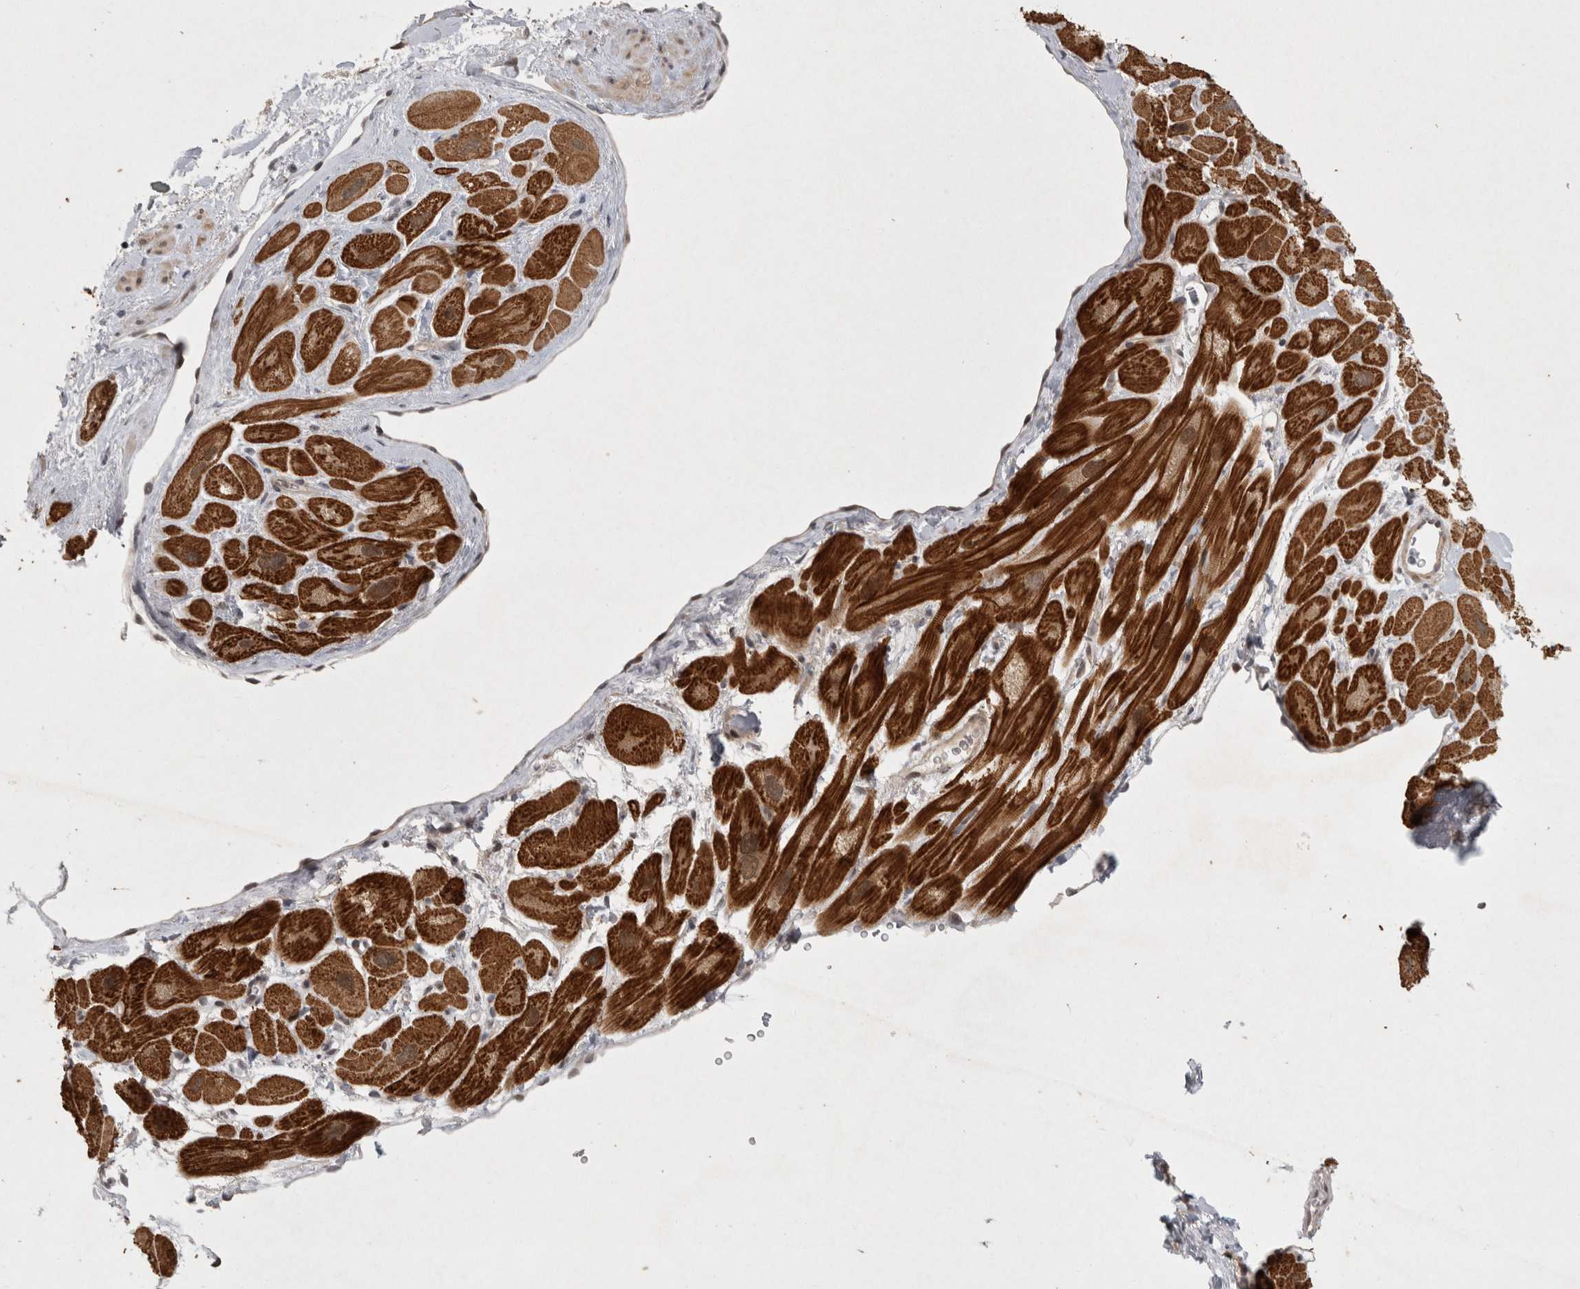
{"staining": {"intensity": "strong", "quantity": ">75%", "location": "cytoplasmic/membranous"}, "tissue": "heart muscle", "cell_type": "Cardiomyocytes", "image_type": "normal", "snomed": [{"axis": "morphology", "description": "Normal tissue, NOS"}, {"axis": "topography", "description": "Heart"}], "caption": "The immunohistochemical stain labels strong cytoplasmic/membranous staining in cardiomyocytes of unremarkable heart muscle.", "gene": "KDM8", "patient": {"sex": "male", "age": 49}}